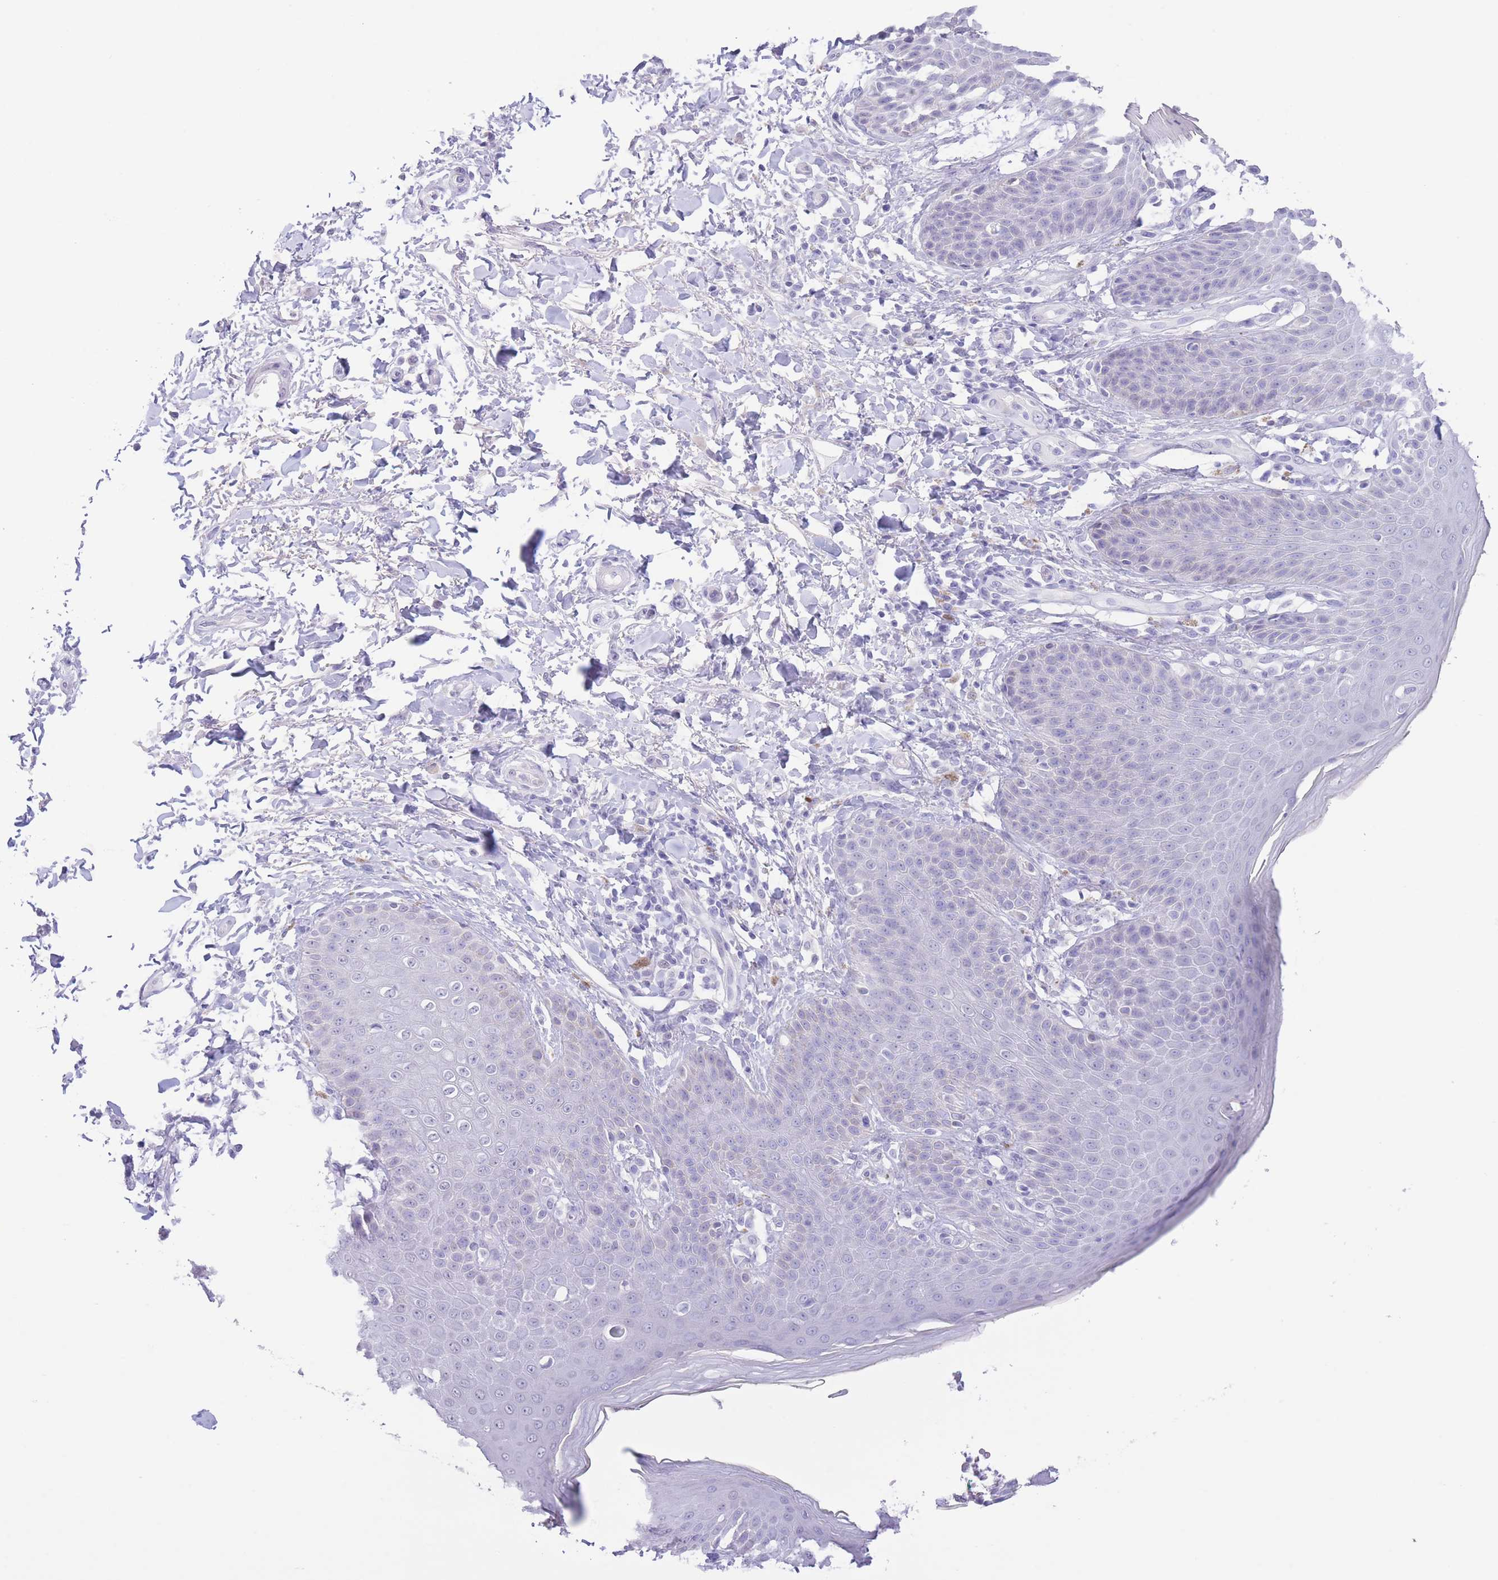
{"staining": {"intensity": "weak", "quantity": "<25%", "location": "cytoplasmic/membranous"}, "tissue": "skin", "cell_type": "Epidermal cells", "image_type": "normal", "snomed": [{"axis": "morphology", "description": "Normal tissue, NOS"}, {"axis": "topography", "description": "Peripheral nerve tissue"}], "caption": "IHC of unremarkable human skin shows no positivity in epidermal cells. (DAB immunohistochemistry visualized using brightfield microscopy, high magnification).", "gene": "PKLR", "patient": {"sex": "male", "age": 51}}